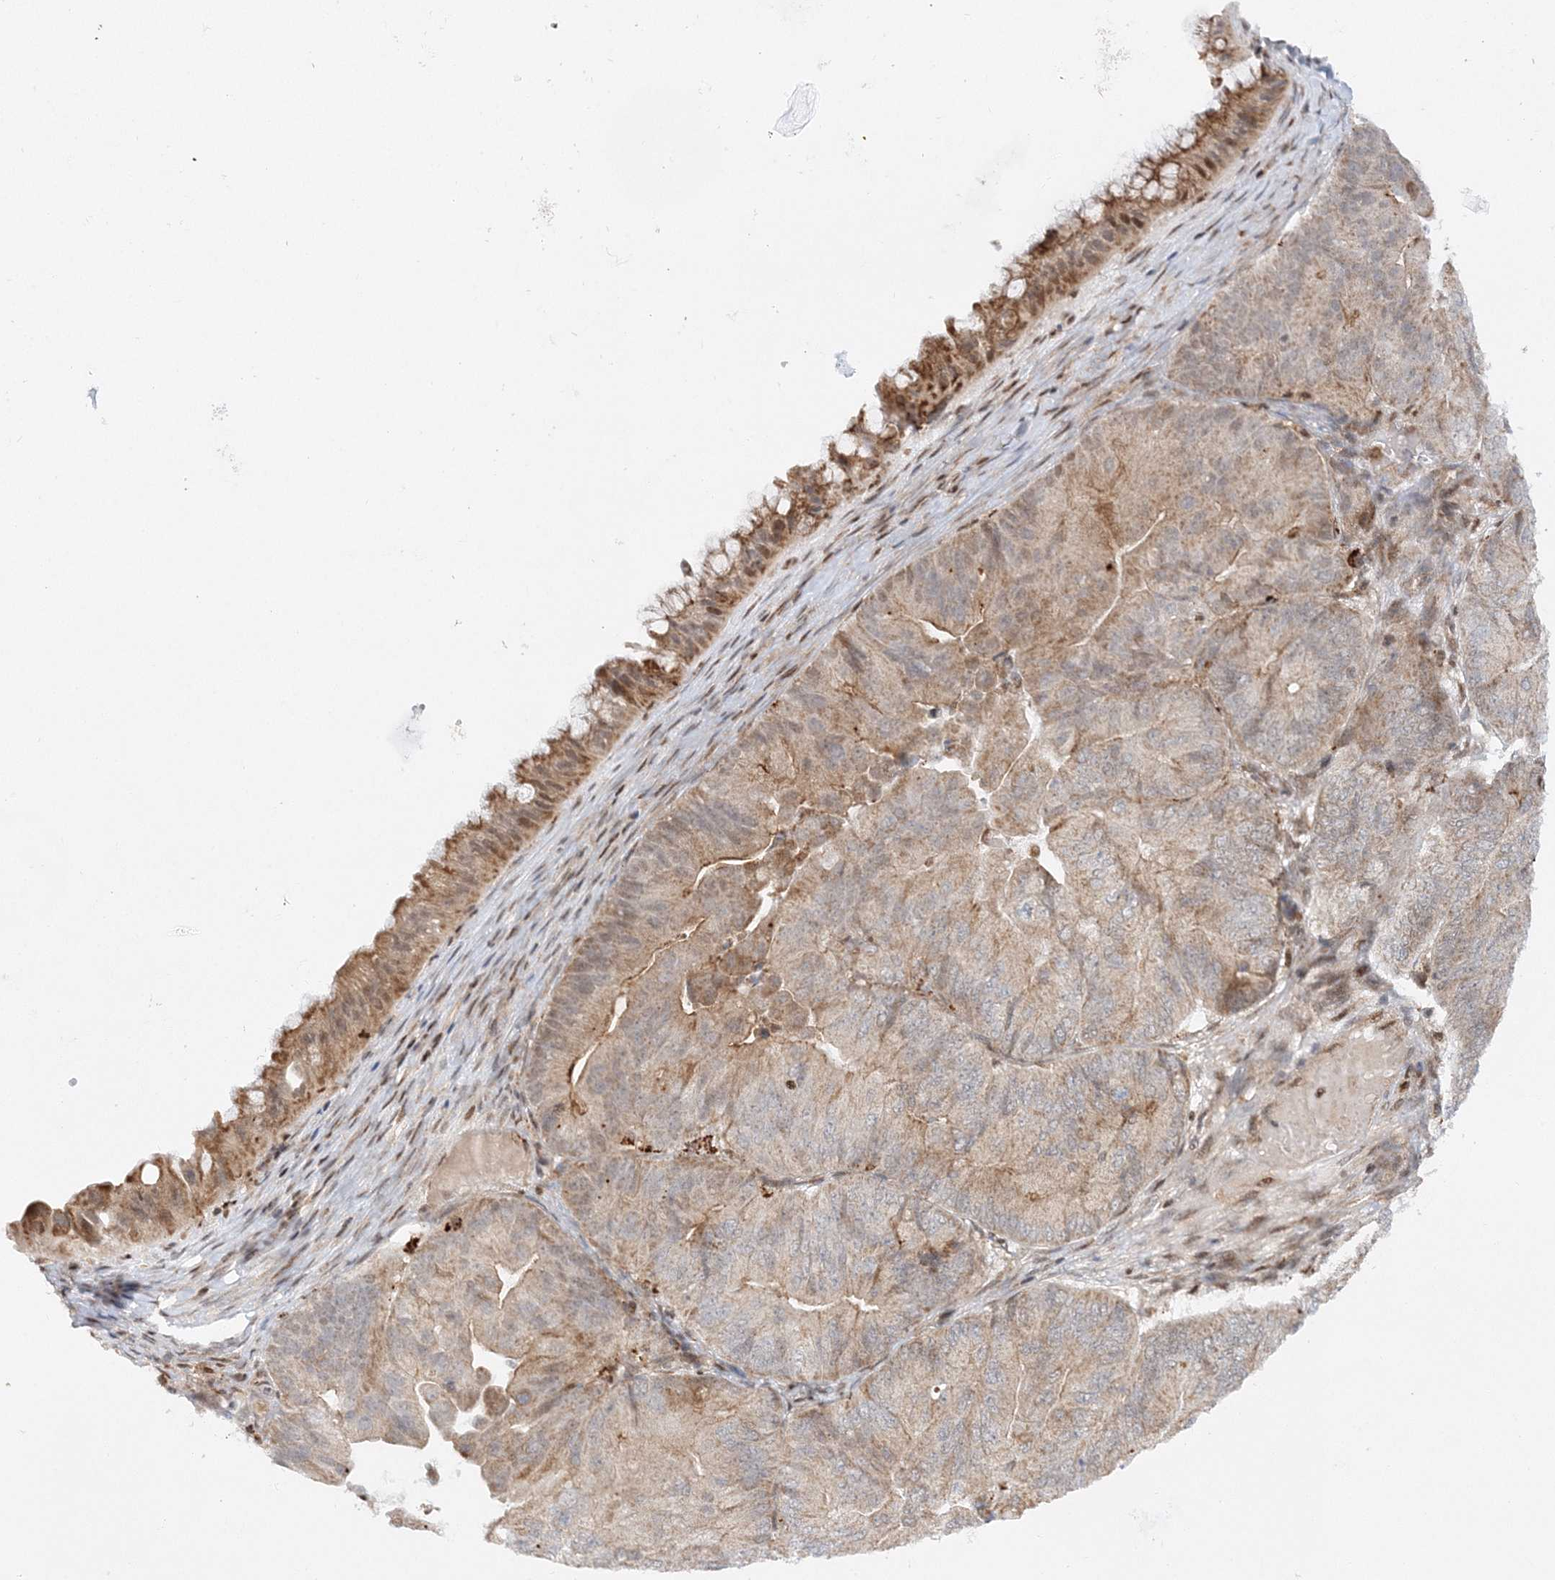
{"staining": {"intensity": "moderate", "quantity": ">75%", "location": "cytoplasmic/membranous"}, "tissue": "ovarian cancer", "cell_type": "Tumor cells", "image_type": "cancer", "snomed": [{"axis": "morphology", "description": "Cystadenocarcinoma, mucinous, NOS"}, {"axis": "topography", "description": "Ovary"}], "caption": "Tumor cells show medium levels of moderate cytoplasmic/membranous staining in about >75% of cells in ovarian cancer.", "gene": "RAB11FIP2", "patient": {"sex": "female", "age": 61}}